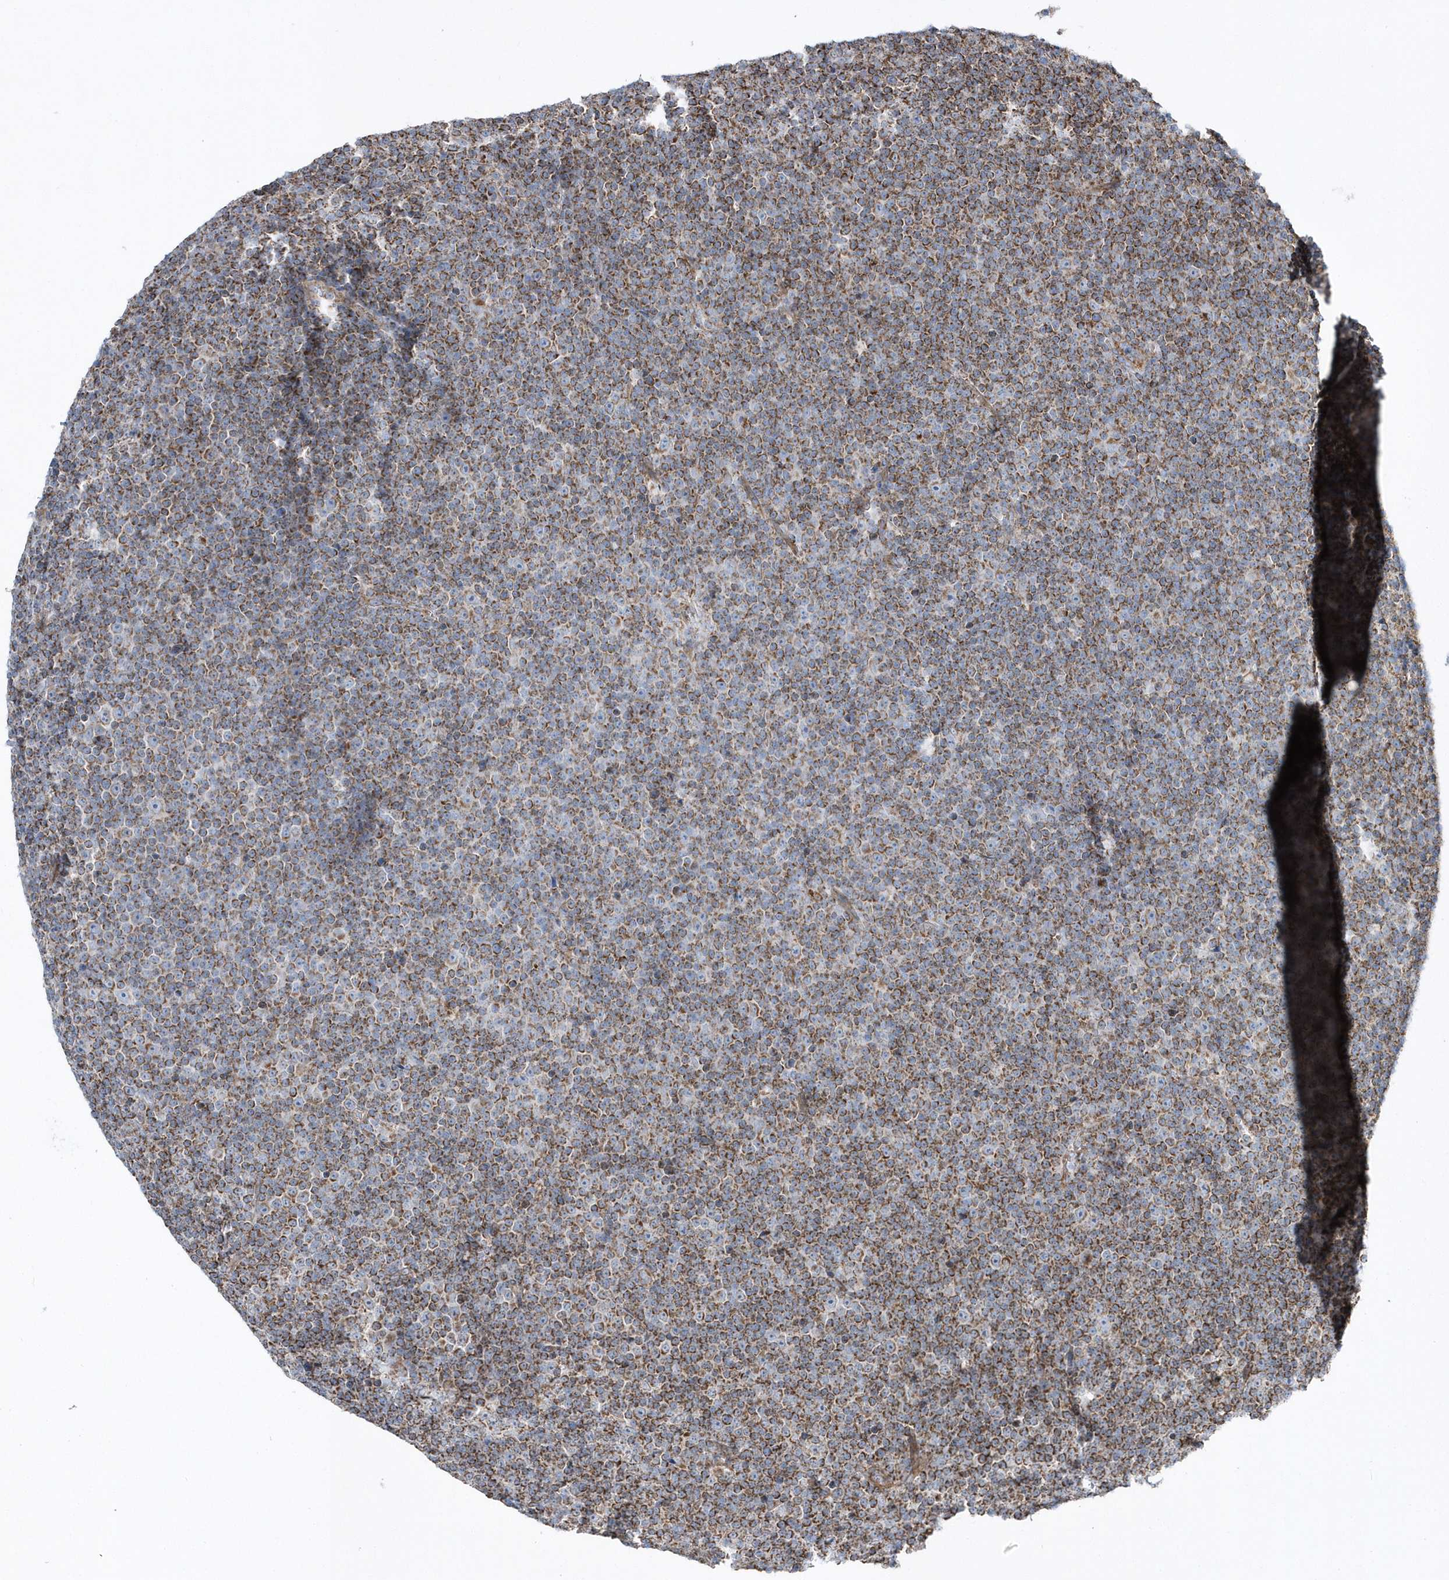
{"staining": {"intensity": "strong", "quantity": ">75%", "location": "cytoplasmic/membranous"}, "tissue": "lymphoma", "cell_type": "Tumor cells", "image_type": "cancer", "snomed": [{"axis": "morphology", "description": "Malignant lymphoma, non-Hodgkin's type, Low grade"}, {"axis": "topography", "description": "Lymph node"}], "caption": "Strong cytoplasmic/membranous expression is present in about >75% of tumor cells in lymphoma.", "gene": "OPA1", "patient": {"sex": "female", "age": 67}}